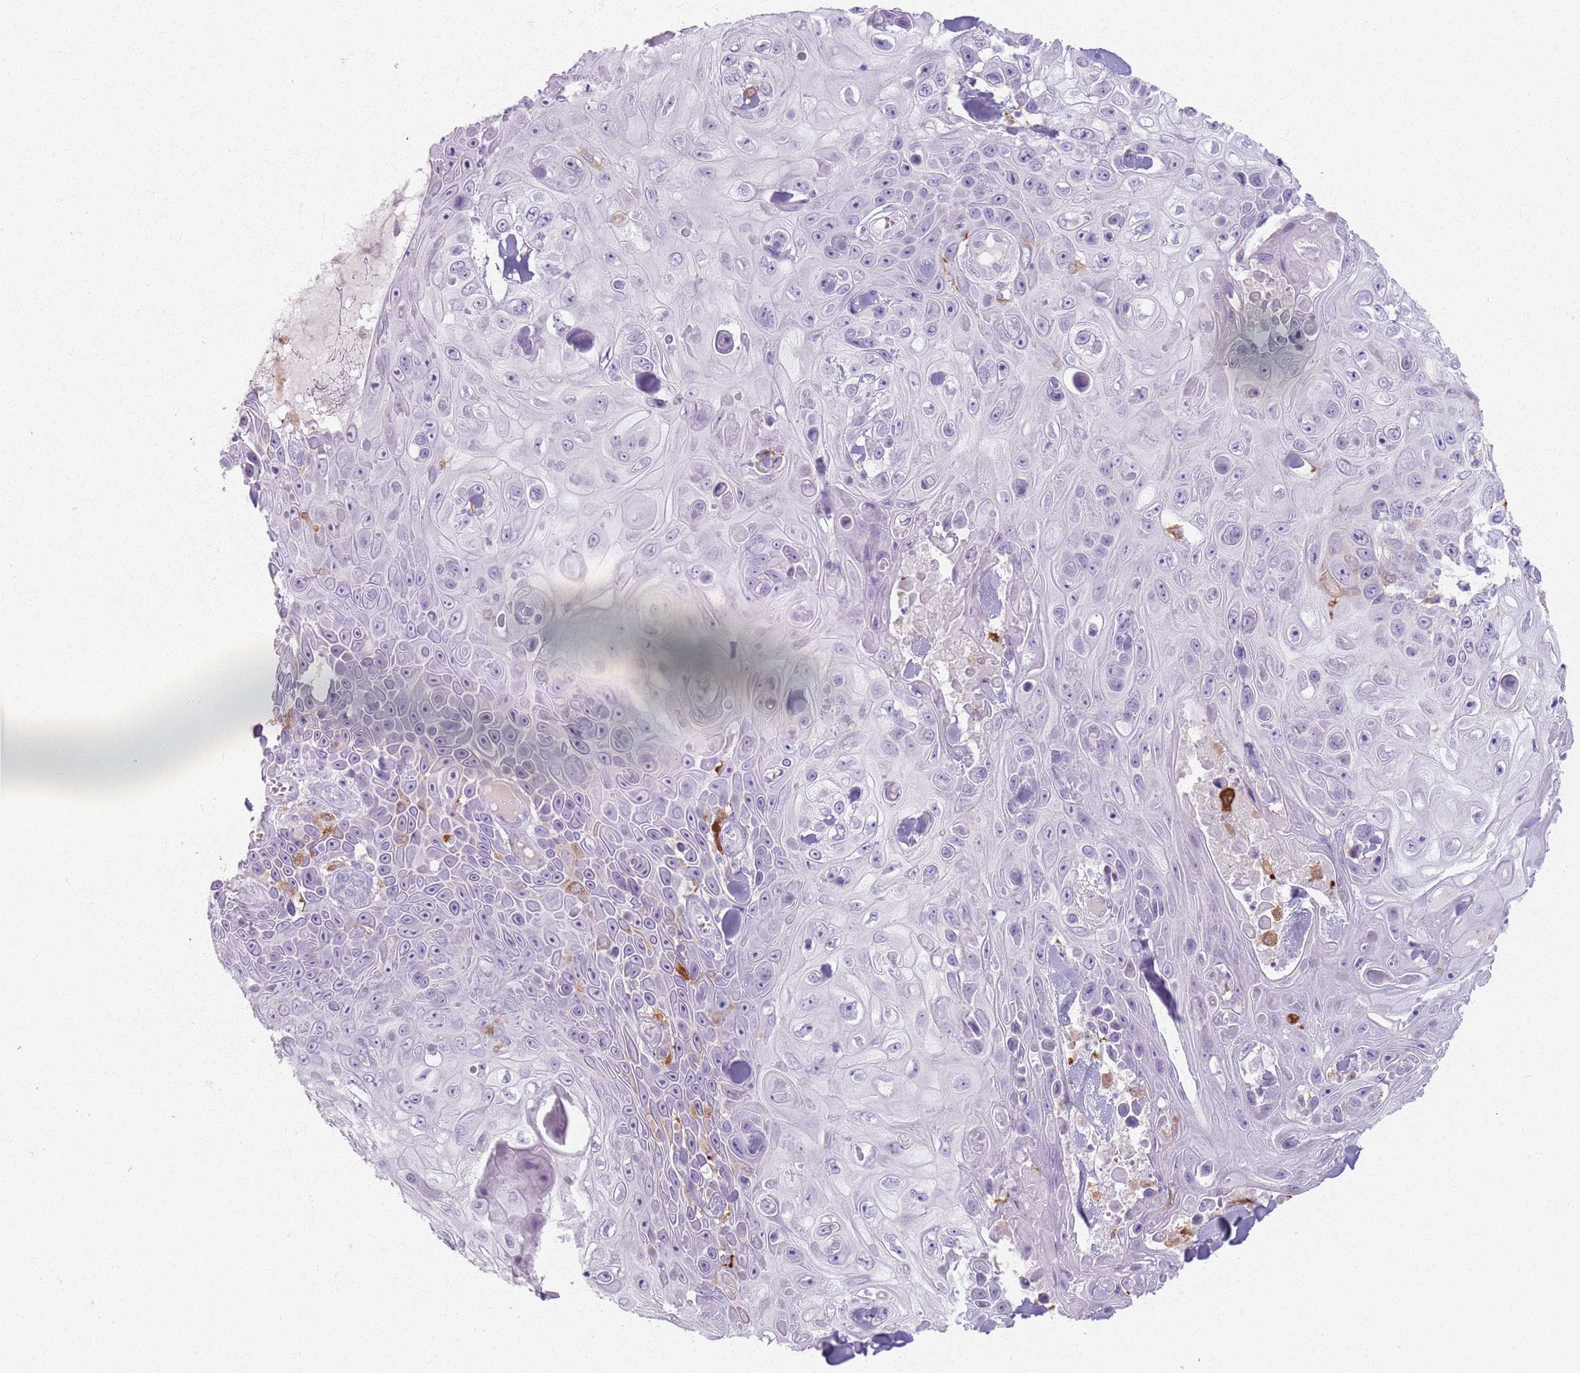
{"staining": {"intensity": "negative", "quantity": "none", "location": "none"}, "tissue": "skin cancer", "cell_type": "Tumor cells", "image_type": "cancer", "snomed": [{"axis": "morphology", "description": "Squamous cell carcinoma, NOS"}, {"axis": "topography", "description": "Skin"}], "caption": "Squamous cell carcinoma (skin) was stained to show a protein in brown. There is no significant expression in tumor cells.", "gene": "GDPGP1", "patient": {"sex": "male", "age": 82}}